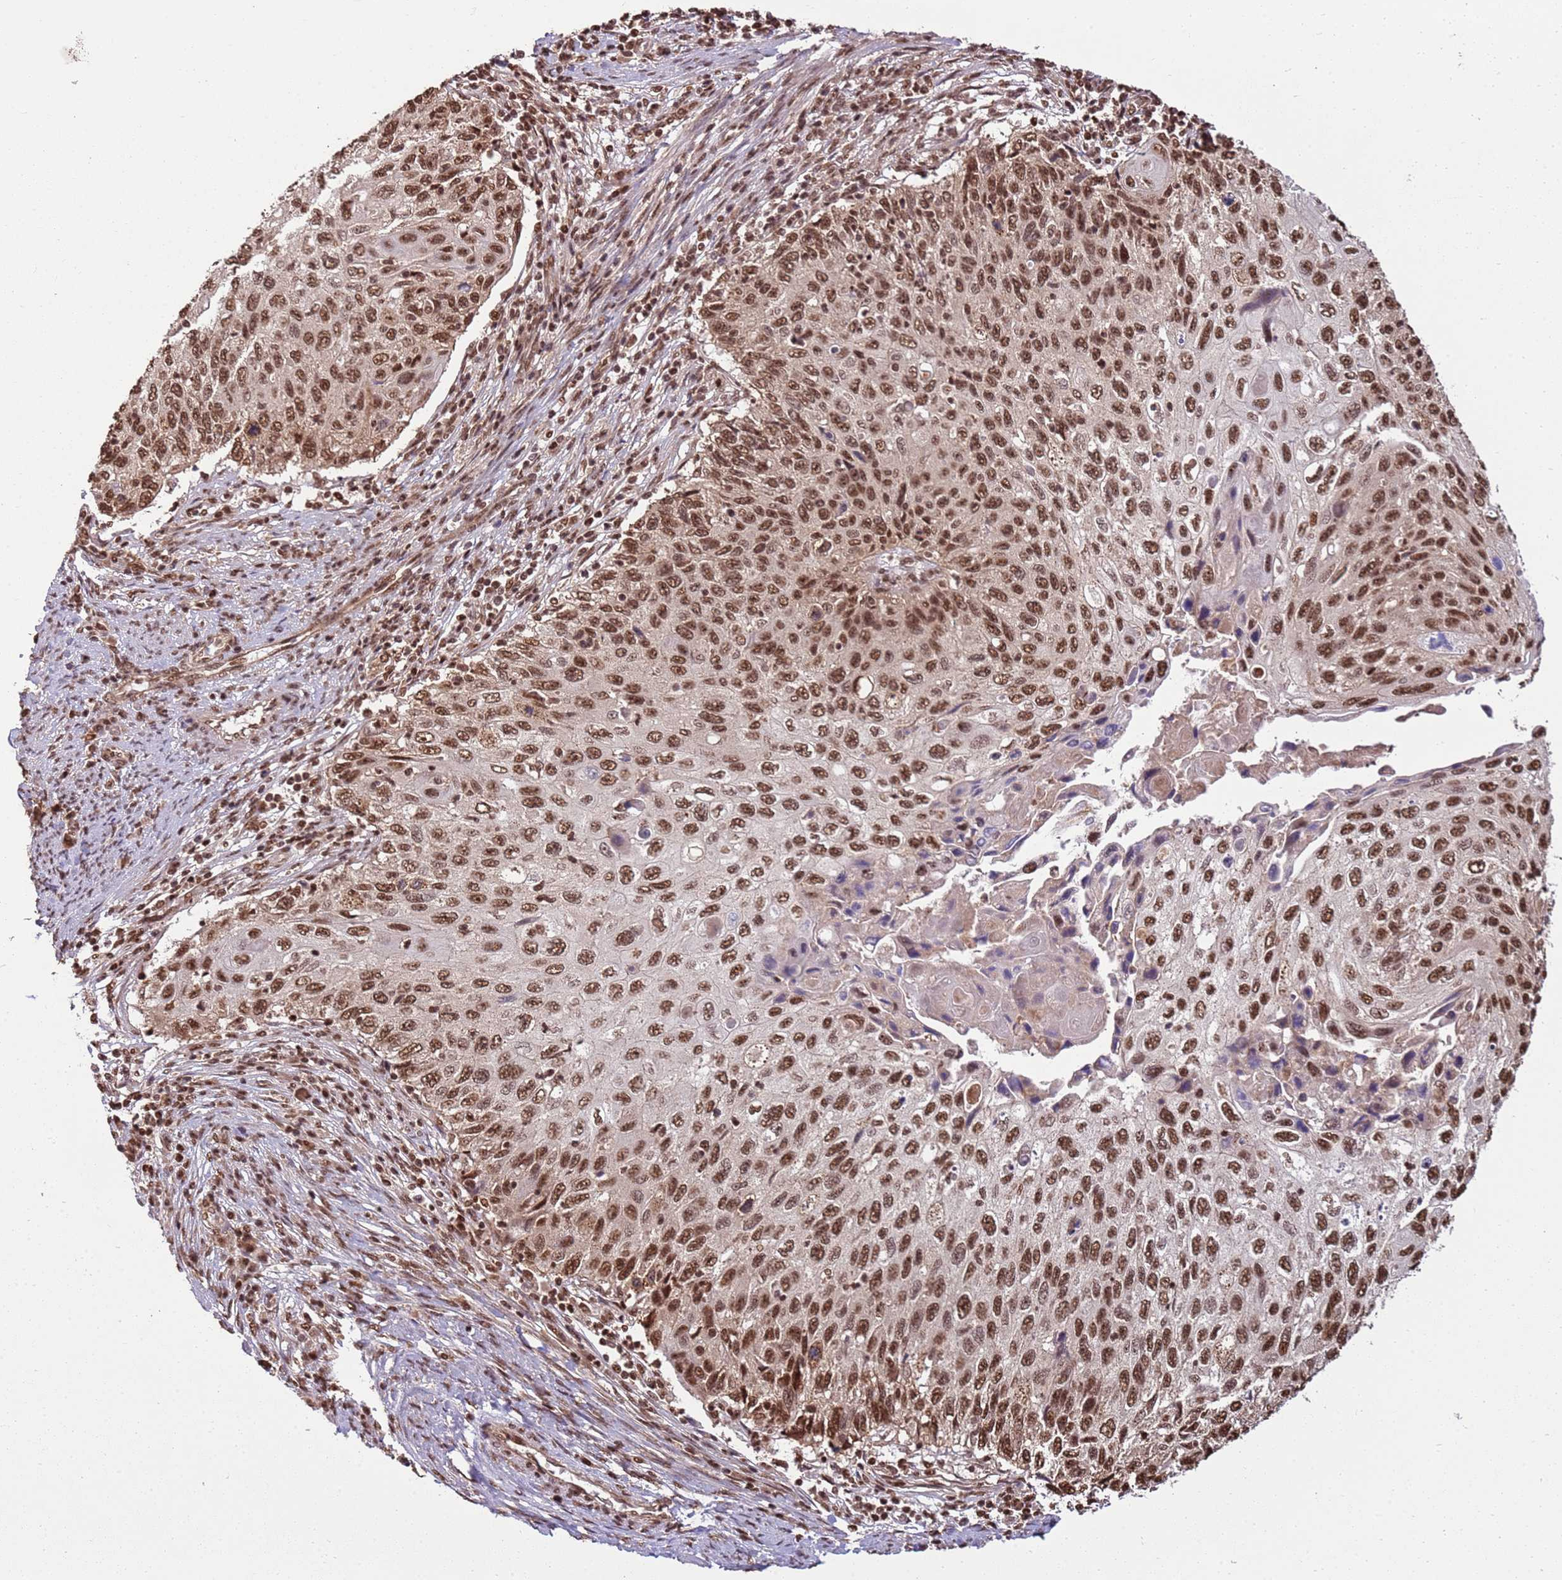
{"staining": {"intensity": "moderate", "quantity": ">75%", "location": "nuclear"}, "tissue": "cervical cancer", "cell_type": "Tumor cells", "image_type": "cancer", "snomed": [{"axis": "morphology", "description": "Squamous cell carcinoma, NOS"}, {"axis": "topography", "description": "Cervix"}], "caption": "Immunohistochemistry (IHC) image of neoplastic tissue: cervical cancer (squamous cell carcinoma) stained using immunohistochemistry exhibits medium levels of moderate protein expression localized specifically in the nuclear of tumor cells, appearing as a nuclear brown color.", "gene": "ZBTB12", "patient": {"sex": "female", "age": 70}}